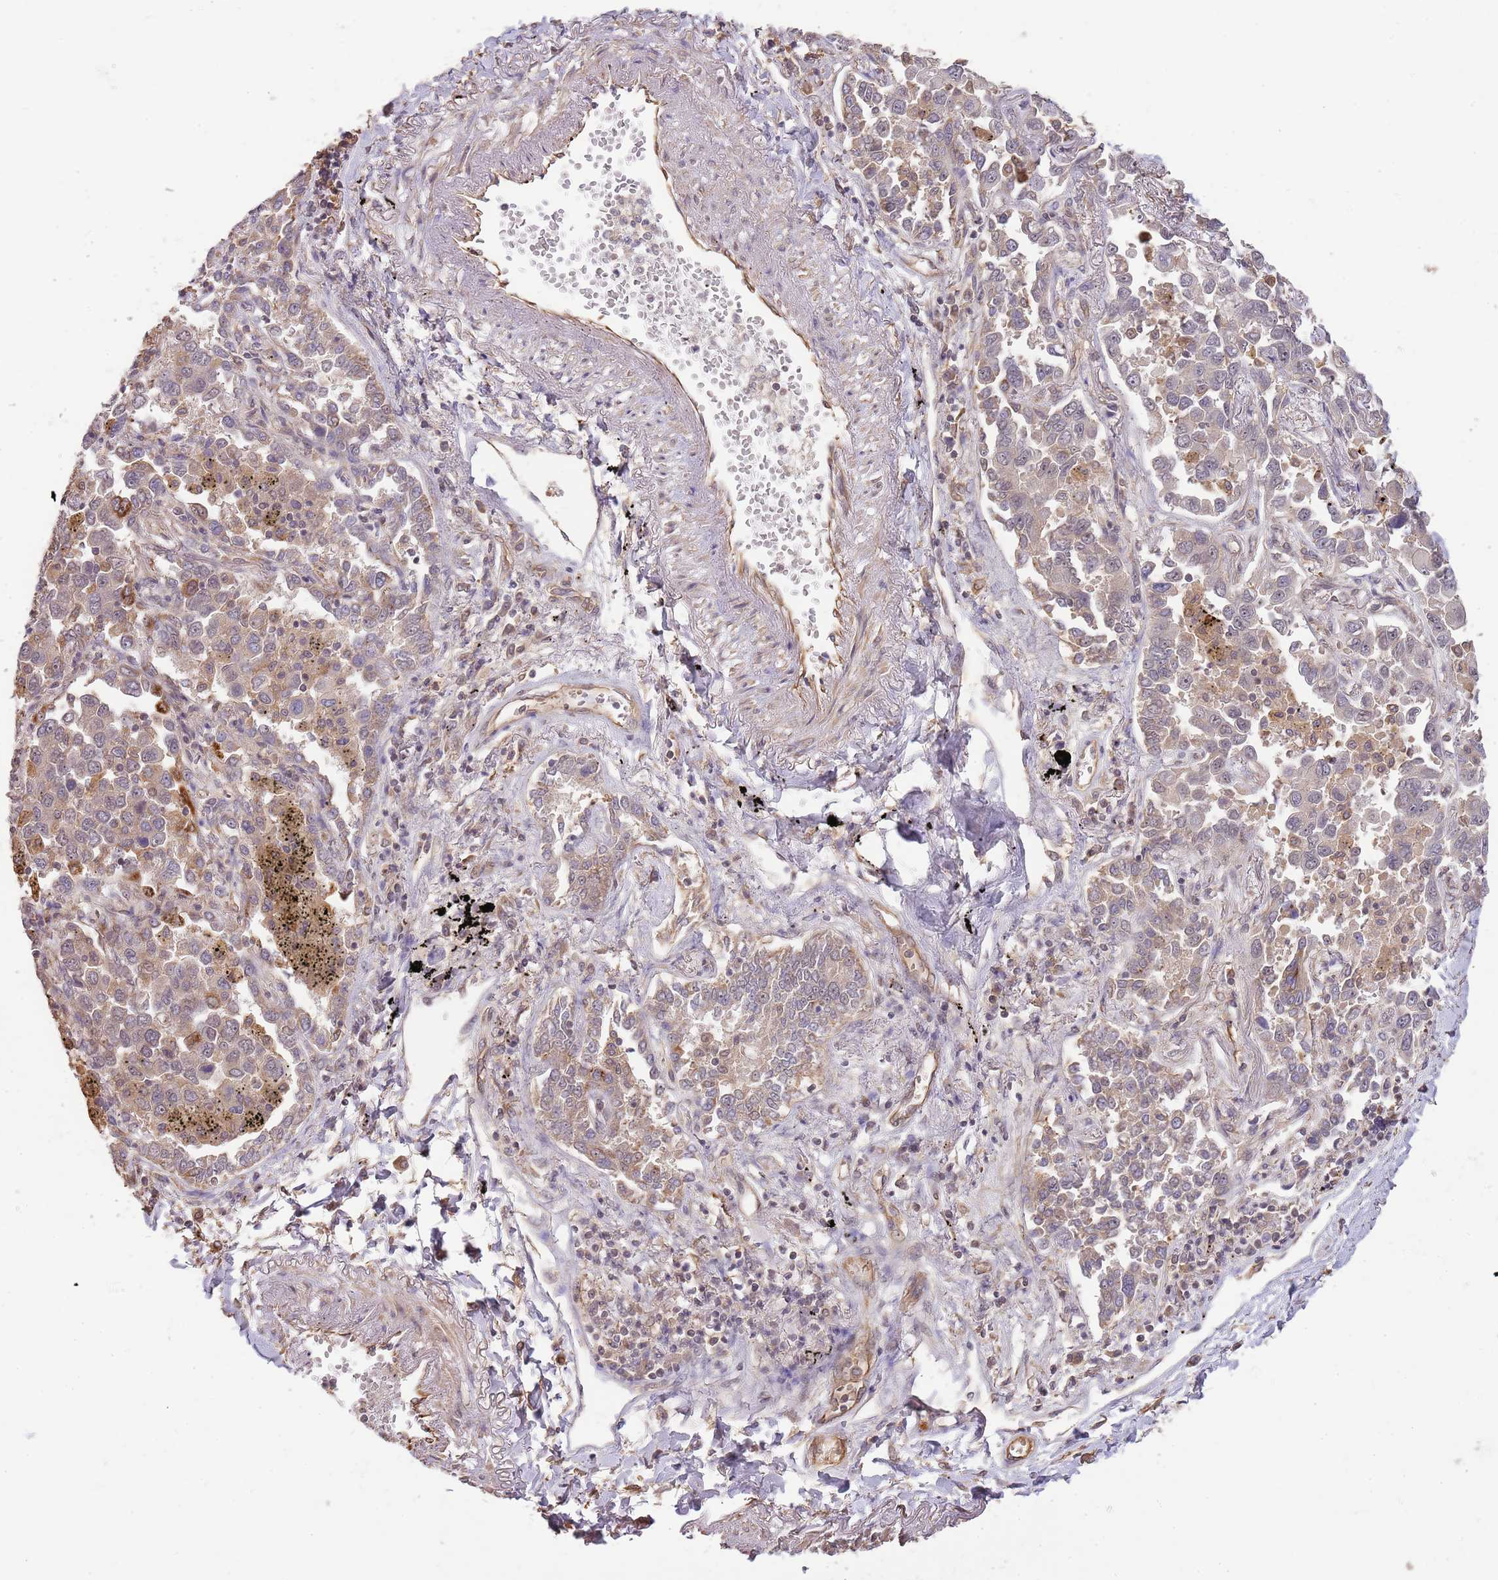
{"staining": {"intensity": "weak", "quantity": "25%-75%", "location": "cytoplasmic/membranous"}, "tissue": "lung cancer", "cell_type": "Tumor cells", "image_type": "cancer", "snomed": [{"axis": "morphology", "description": "Adenocarcinoma, NOS"}, {"axis": "topography", "description": "Lung"}], "caption": "Immunohistochemistry (IHC) of human lung adenocarcinoma shows low levels of weak cytoplasmic/membranous expression in about 25%-75% of tumor cells.", "gene": "SURF2", "patient": {"sex": "male", "age": 67}}